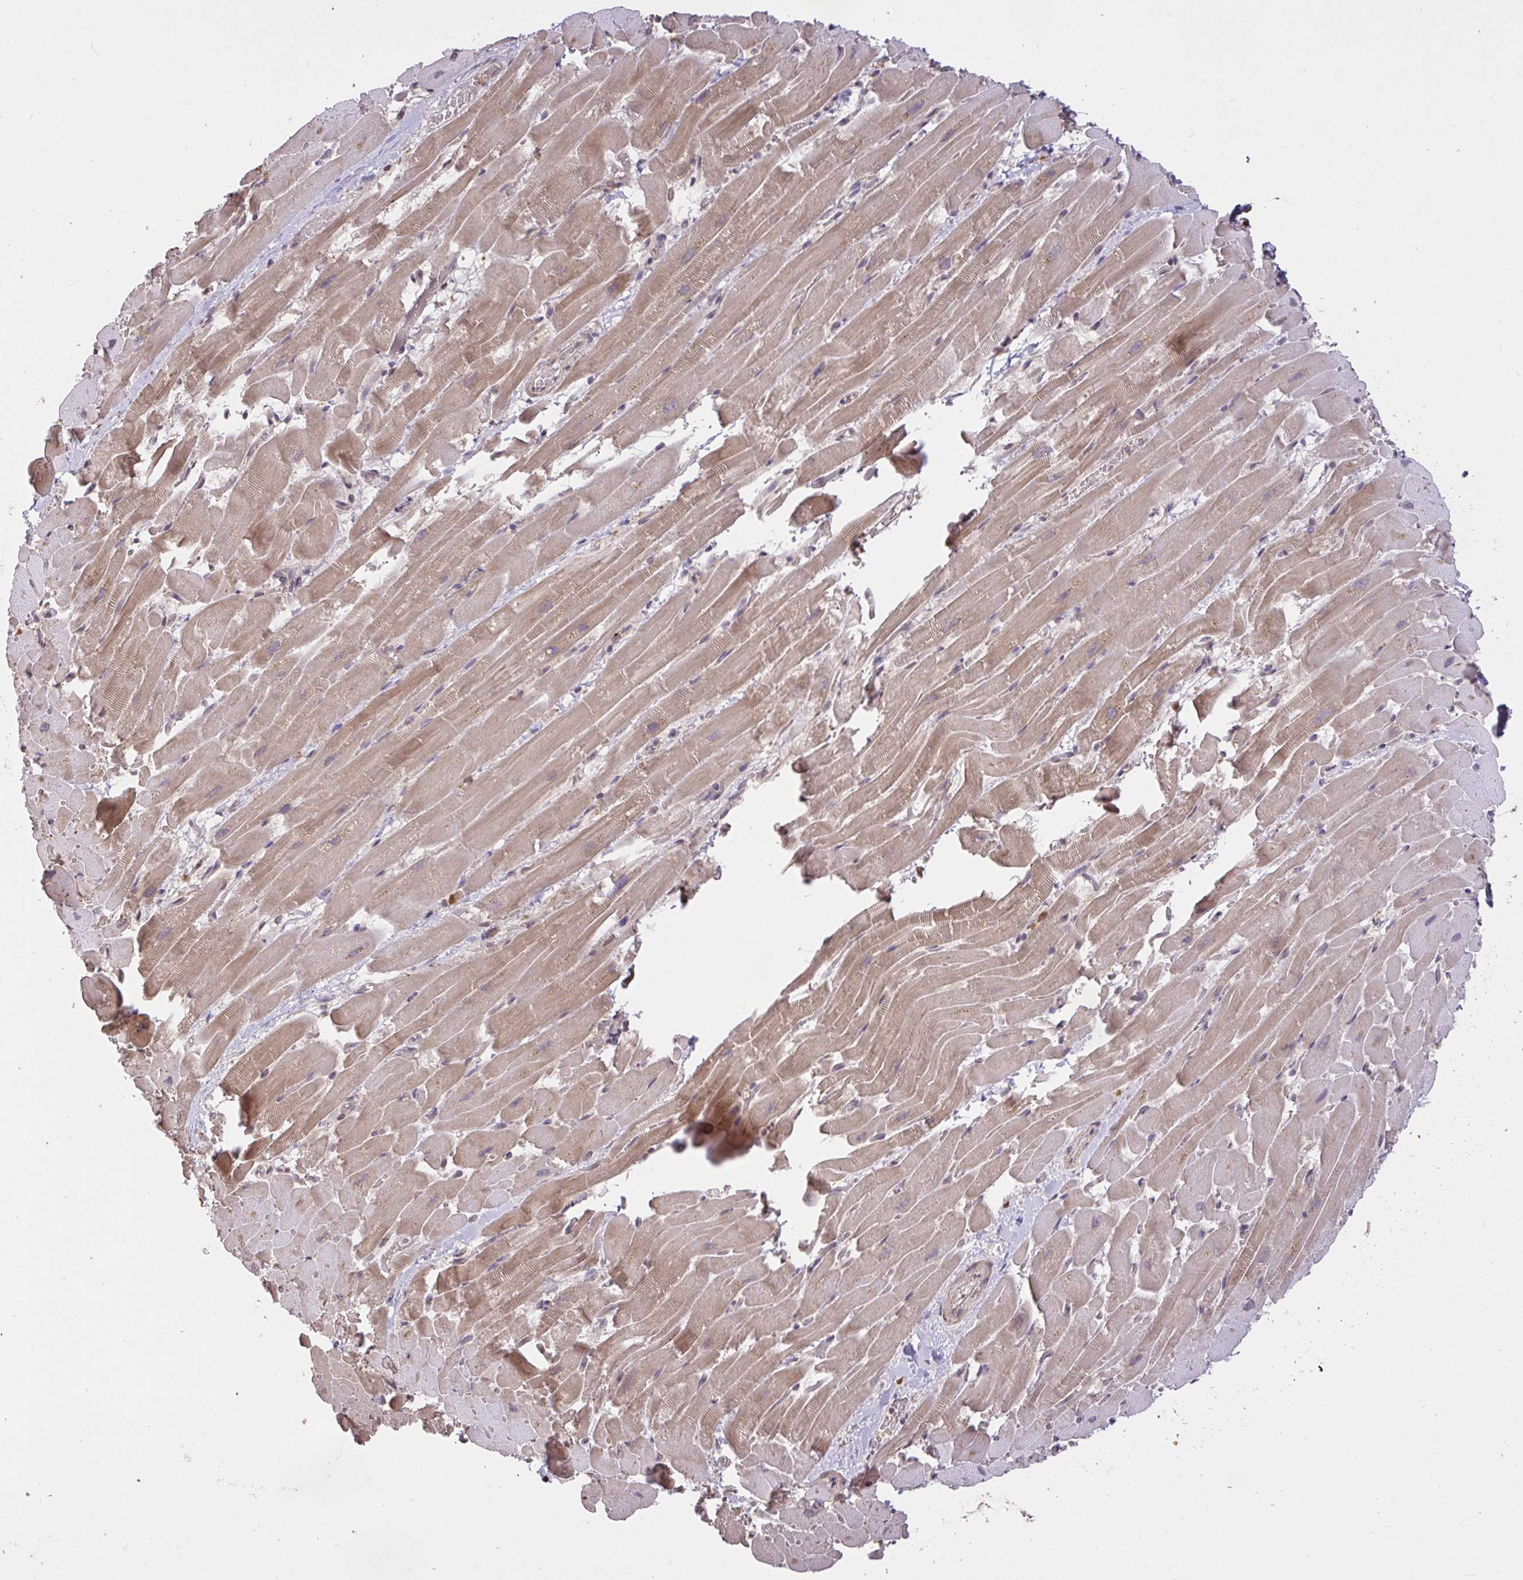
{"staining": {"intensity": "weak", "quantity": "25%-75%", "location": "cytoplasmic/membranous"}, "tissue": "heart muscle", "cell_type": "Cardiomyocytes", "image_type": "normal", "snomed": [{"axis": "morphology", "description": "Normal tissue, NOS"}, {"axis": "topography", "description": "Heart"}], "caption": "Immunohistochemistry image of unremarkable human heart muscle stained for a protein (brown), which reveals low levels of weak cytoplasmic/membranous expression in approximately 25%-75% of cardiomyocytes.", "gene": "FCER1A", "patient": {"sex": "male", "age": 37}}